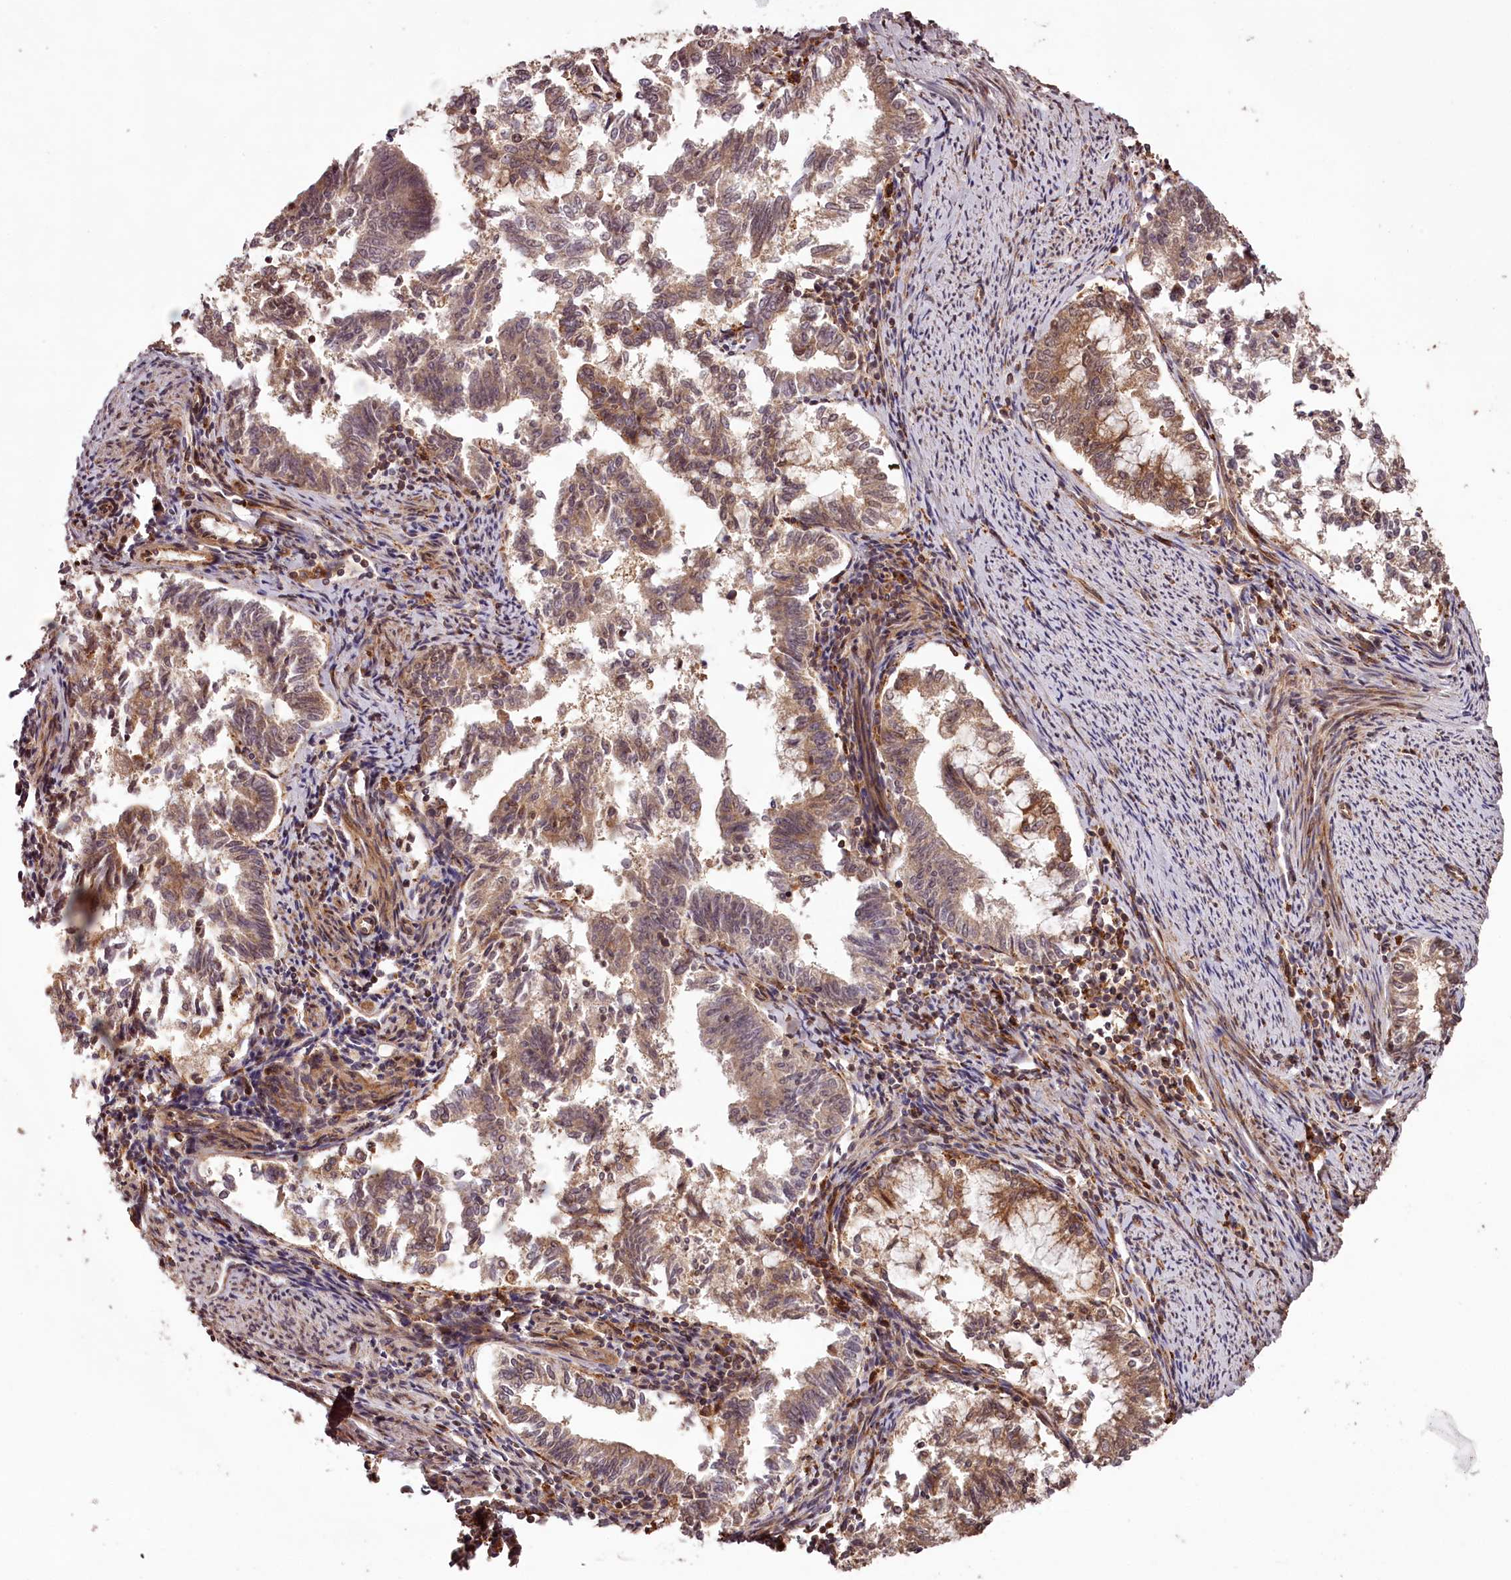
{"staining": {"intensity": "moderate", "quantity": ">75%", "location": "cytoplasmic/membranous"}, "tissue": "endometrial cancer", "cell_type": "Tumor cells", "image_type": "cancer", "snomed": [{"axis": "morphology", "description": "Adenocarcinoma, NOS"}, {"axis": "topography", "description": "Endometrium"}], "caption": "Protein analysis of adenocarcinoma (endometrial) tissue reveals moderate cytoplasmic/membranous staining in approximately >75% of tumor cells.", "gene": "KIF14", "patient": {"sex": "female", "age": 79}}